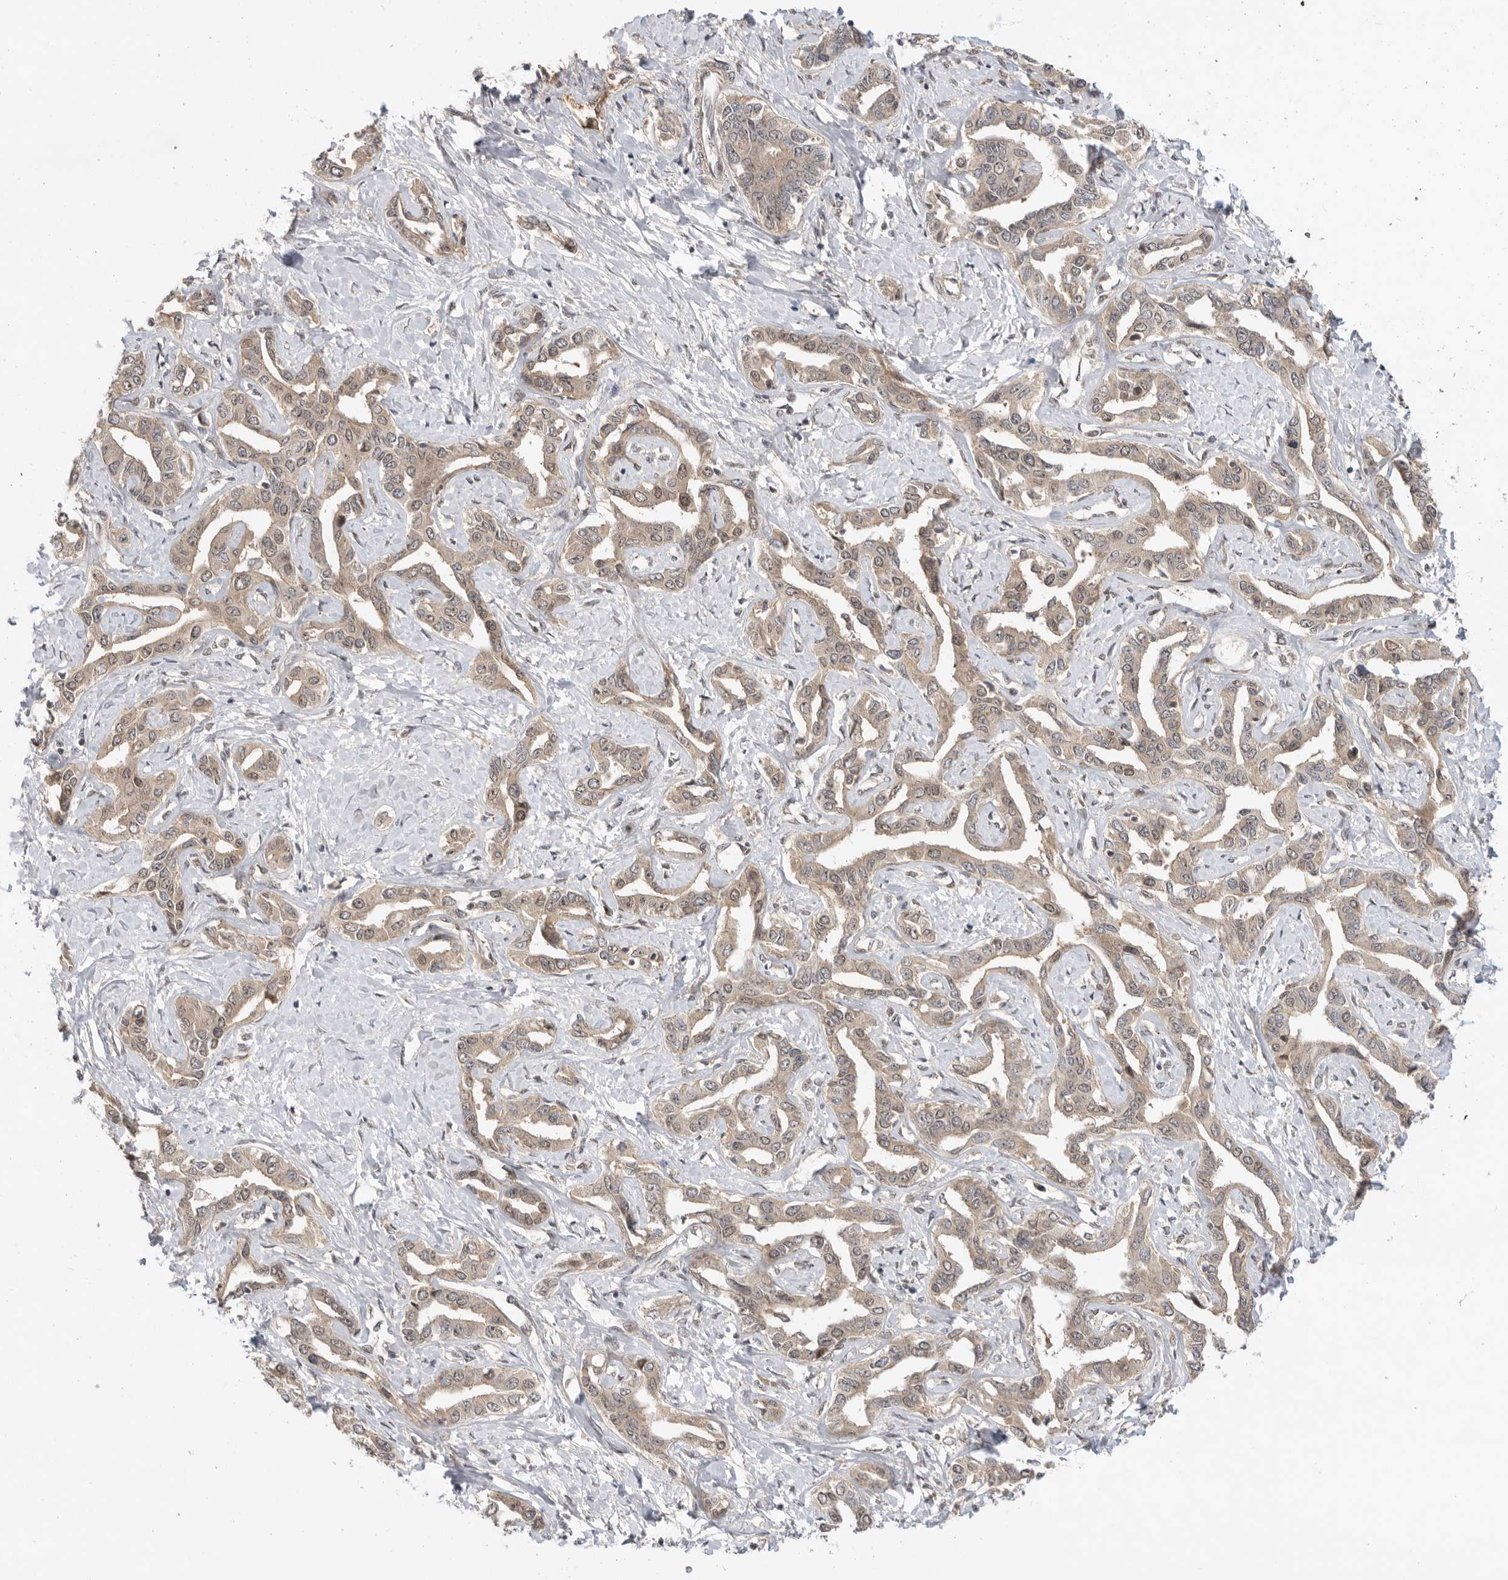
{"staining": {"intensity": "weak", "quantity": "<25%", "location": "cytoplasmic/membranous"}, "tissue": "liver cancer", "cell_type": "Tumor cells", "image_type": "cancer", "snomed": [{"axis": "morphology", "description": "Cholangiocarcinoma"}, {"axis": "topography", "description": "Liver"}], "caption": "The photomicrograph reveals no significant staining in tumor cells of liver cancer.", "gene": "DCAF8", "patient": {"sex": "male", "age": 59}}